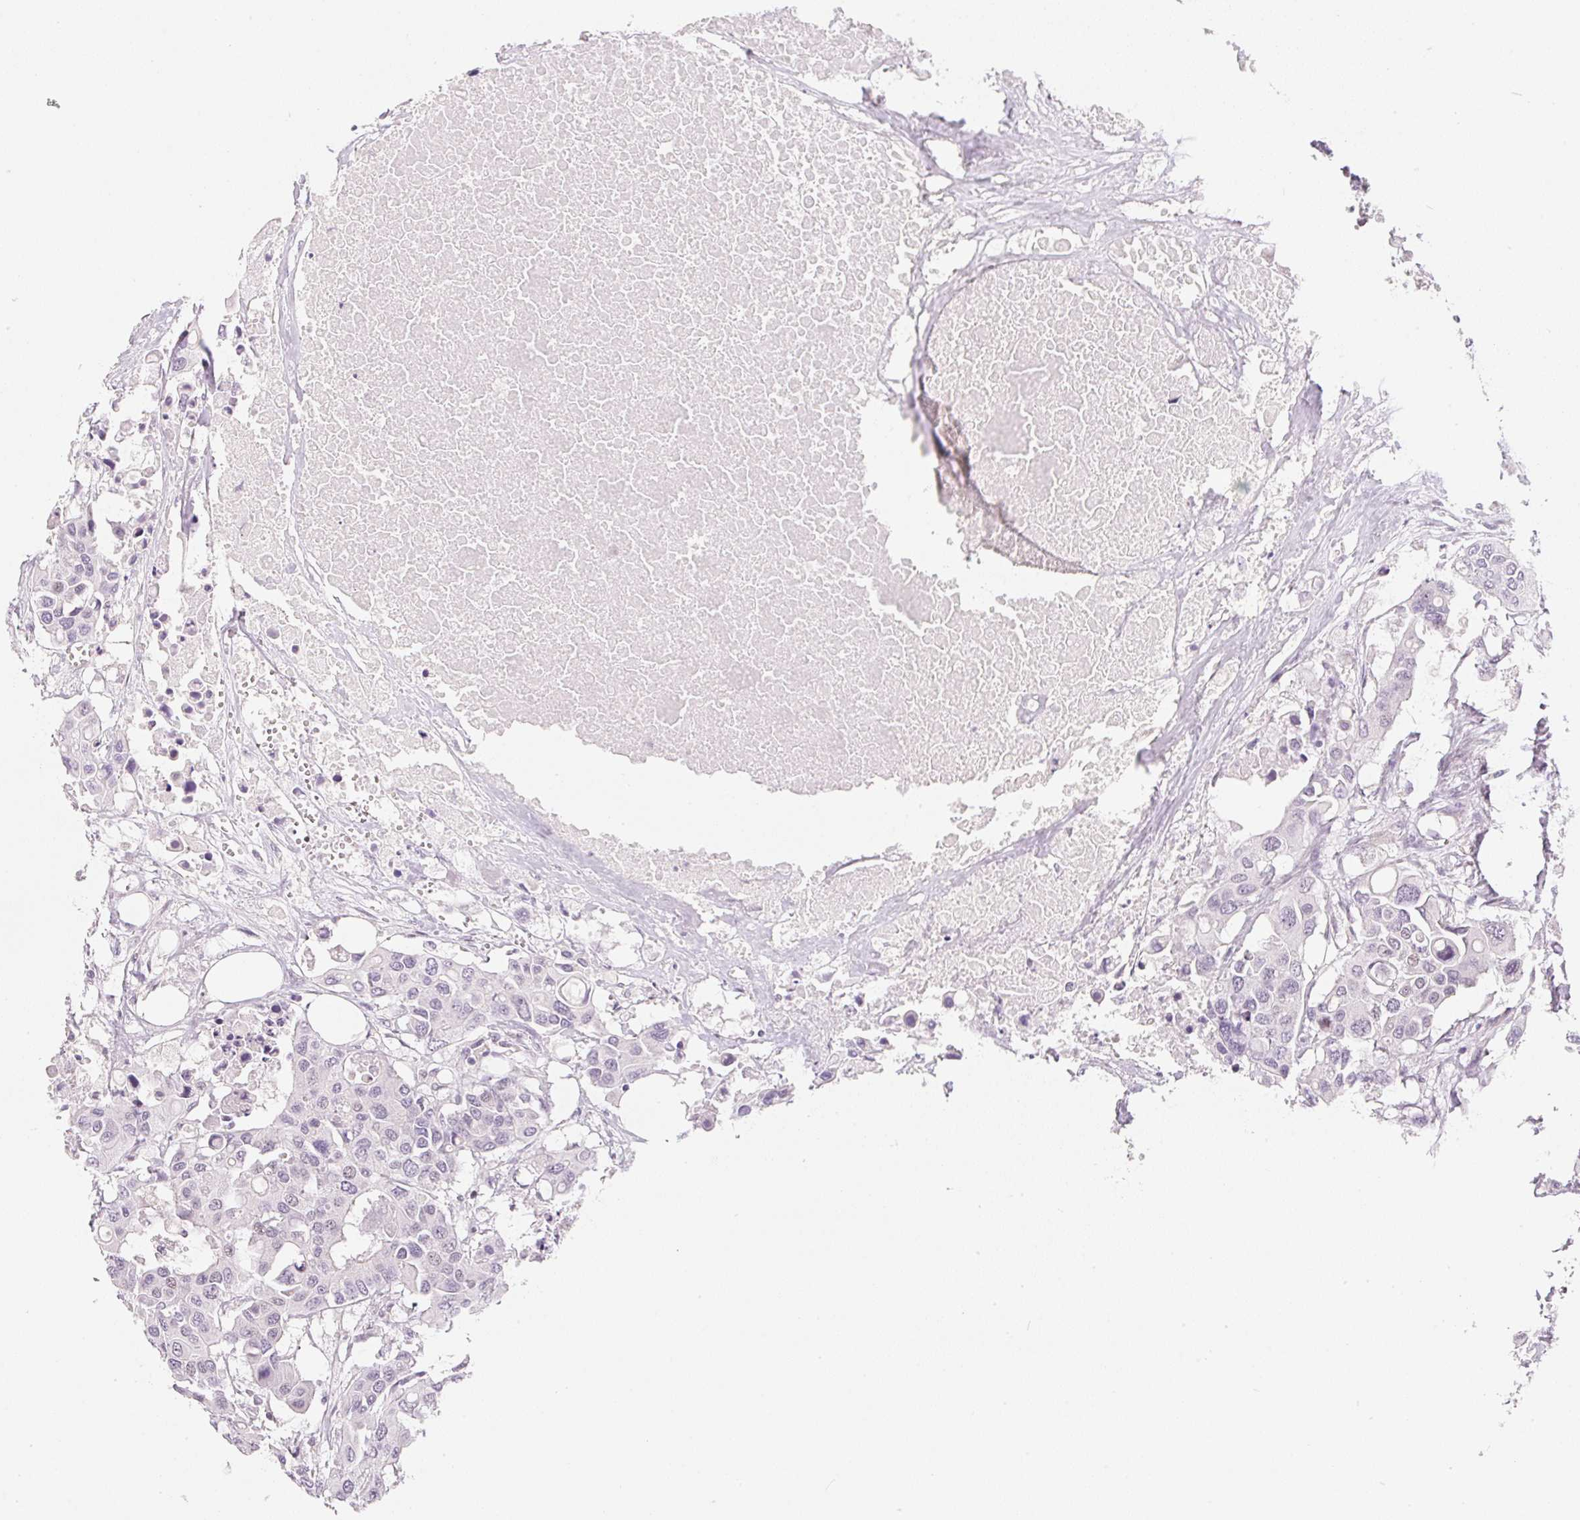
{"staining": {"intensity": "weak", "quantity": "<25%", "location": "nuclear"}, "tissue": "colorectal cancer", "cell_type": "Tumor cells", "image_type": "cancer", "snomed": [{"axis": "morphology", "description": "Adenocarcinoma, NOS"}, {"axis": "topography", "description": "Colon"}], "caption": "Colorectal cancer was stained to show a protein in brown. There is no significant staining in tumor cells.", "gene": "DPPA4", "patient": {"sex": "male", "age": 77}}